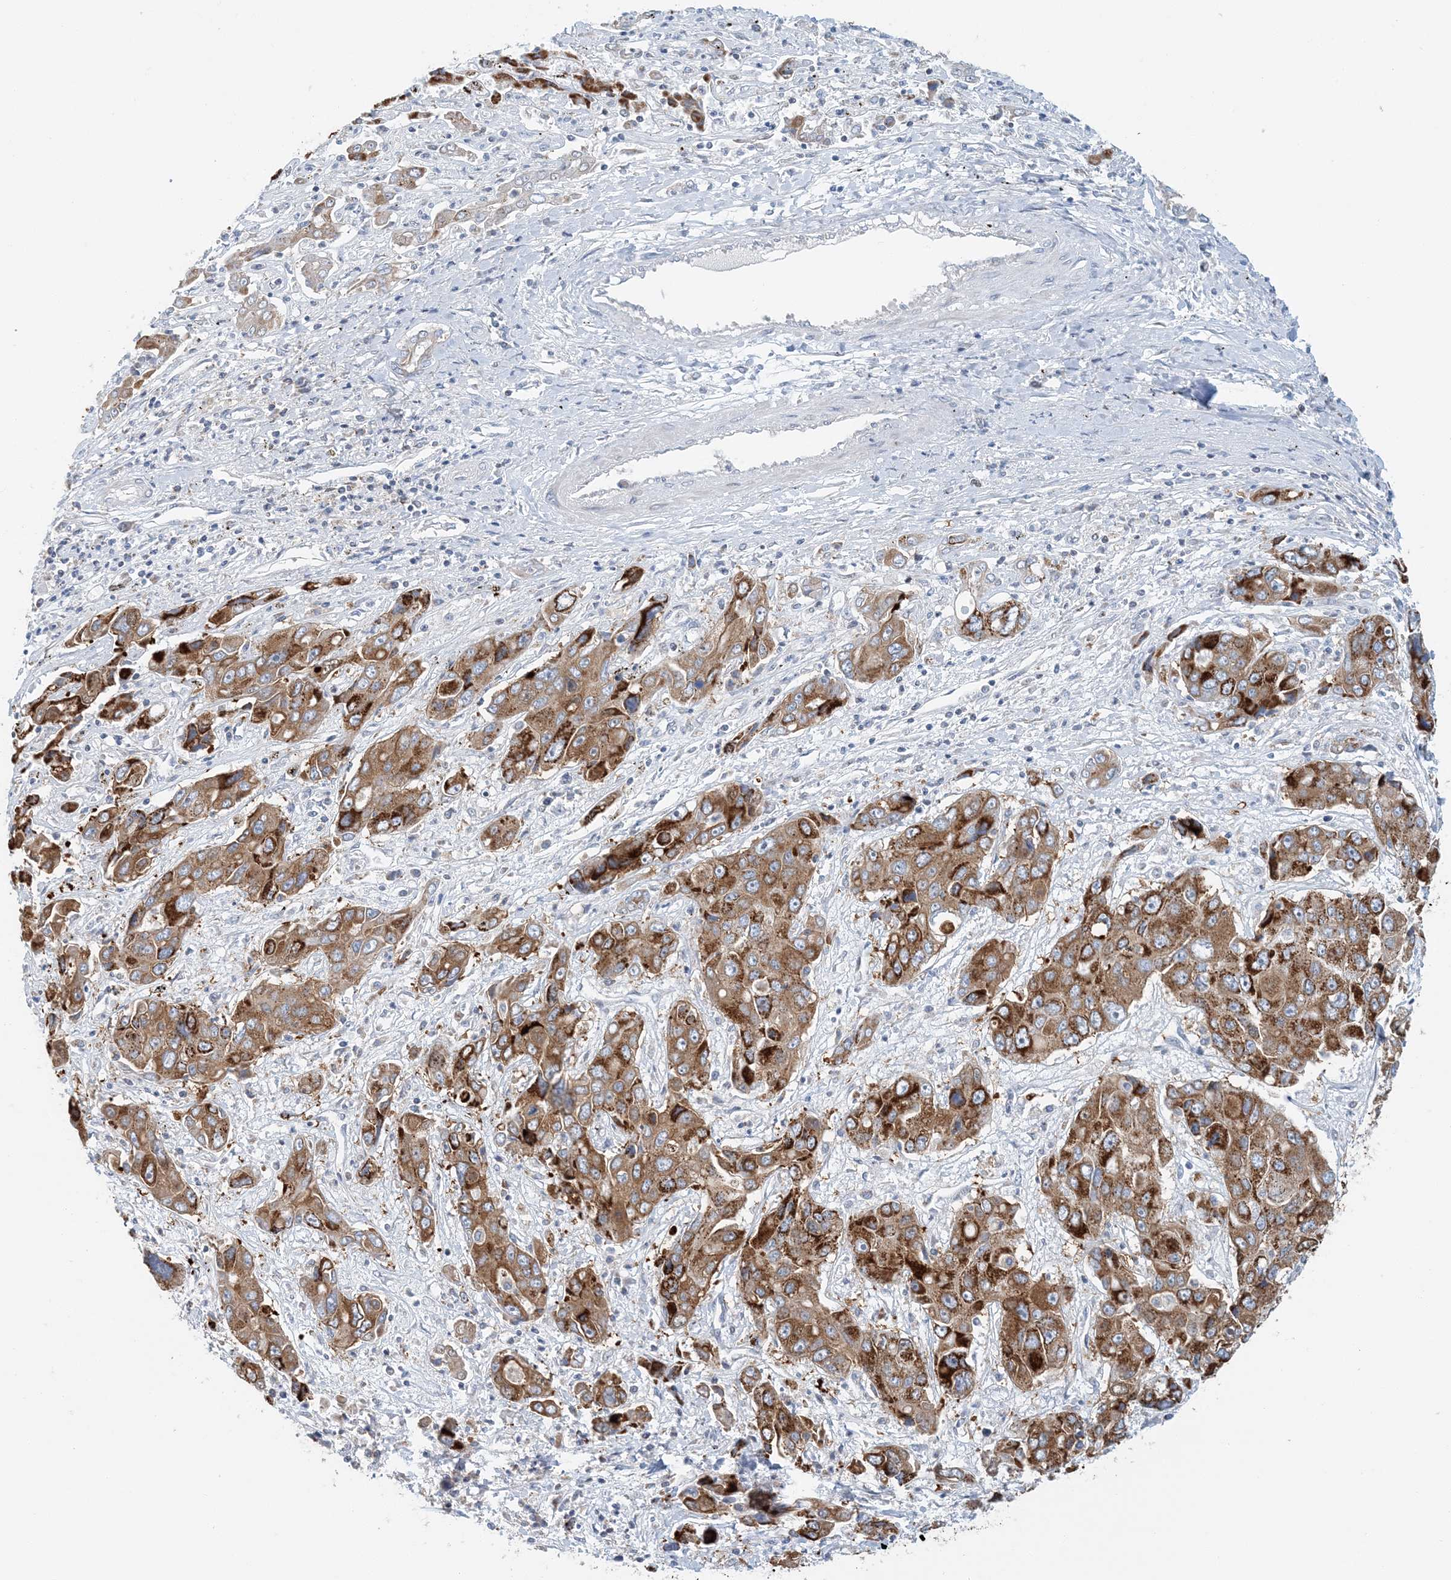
{"staining": {"intensity": "strong", "quantity": ">75%", "location": "cytoplasmic/membranous"}, "tissue": "liver cancer", "cell_type": "Tumor cells", "image_type": "cancer", "snomed": [{"axis": "morphology", "description": "Cholangiocarcinoma"}, {"axis": "topography", "description": "Liver"}], "caption": "A histopathology image of liver cancer (cholangiocarcinoma) stained for a protein displays strong cytoplasmic/membranous brown staining in tumor cells. Using DAB (brown) and hematoxylin (blue) stains, captured at high magnification using brightfield microscopy.", "gene": "BDH1", "patient": {"sex": "male", "age": 67}}